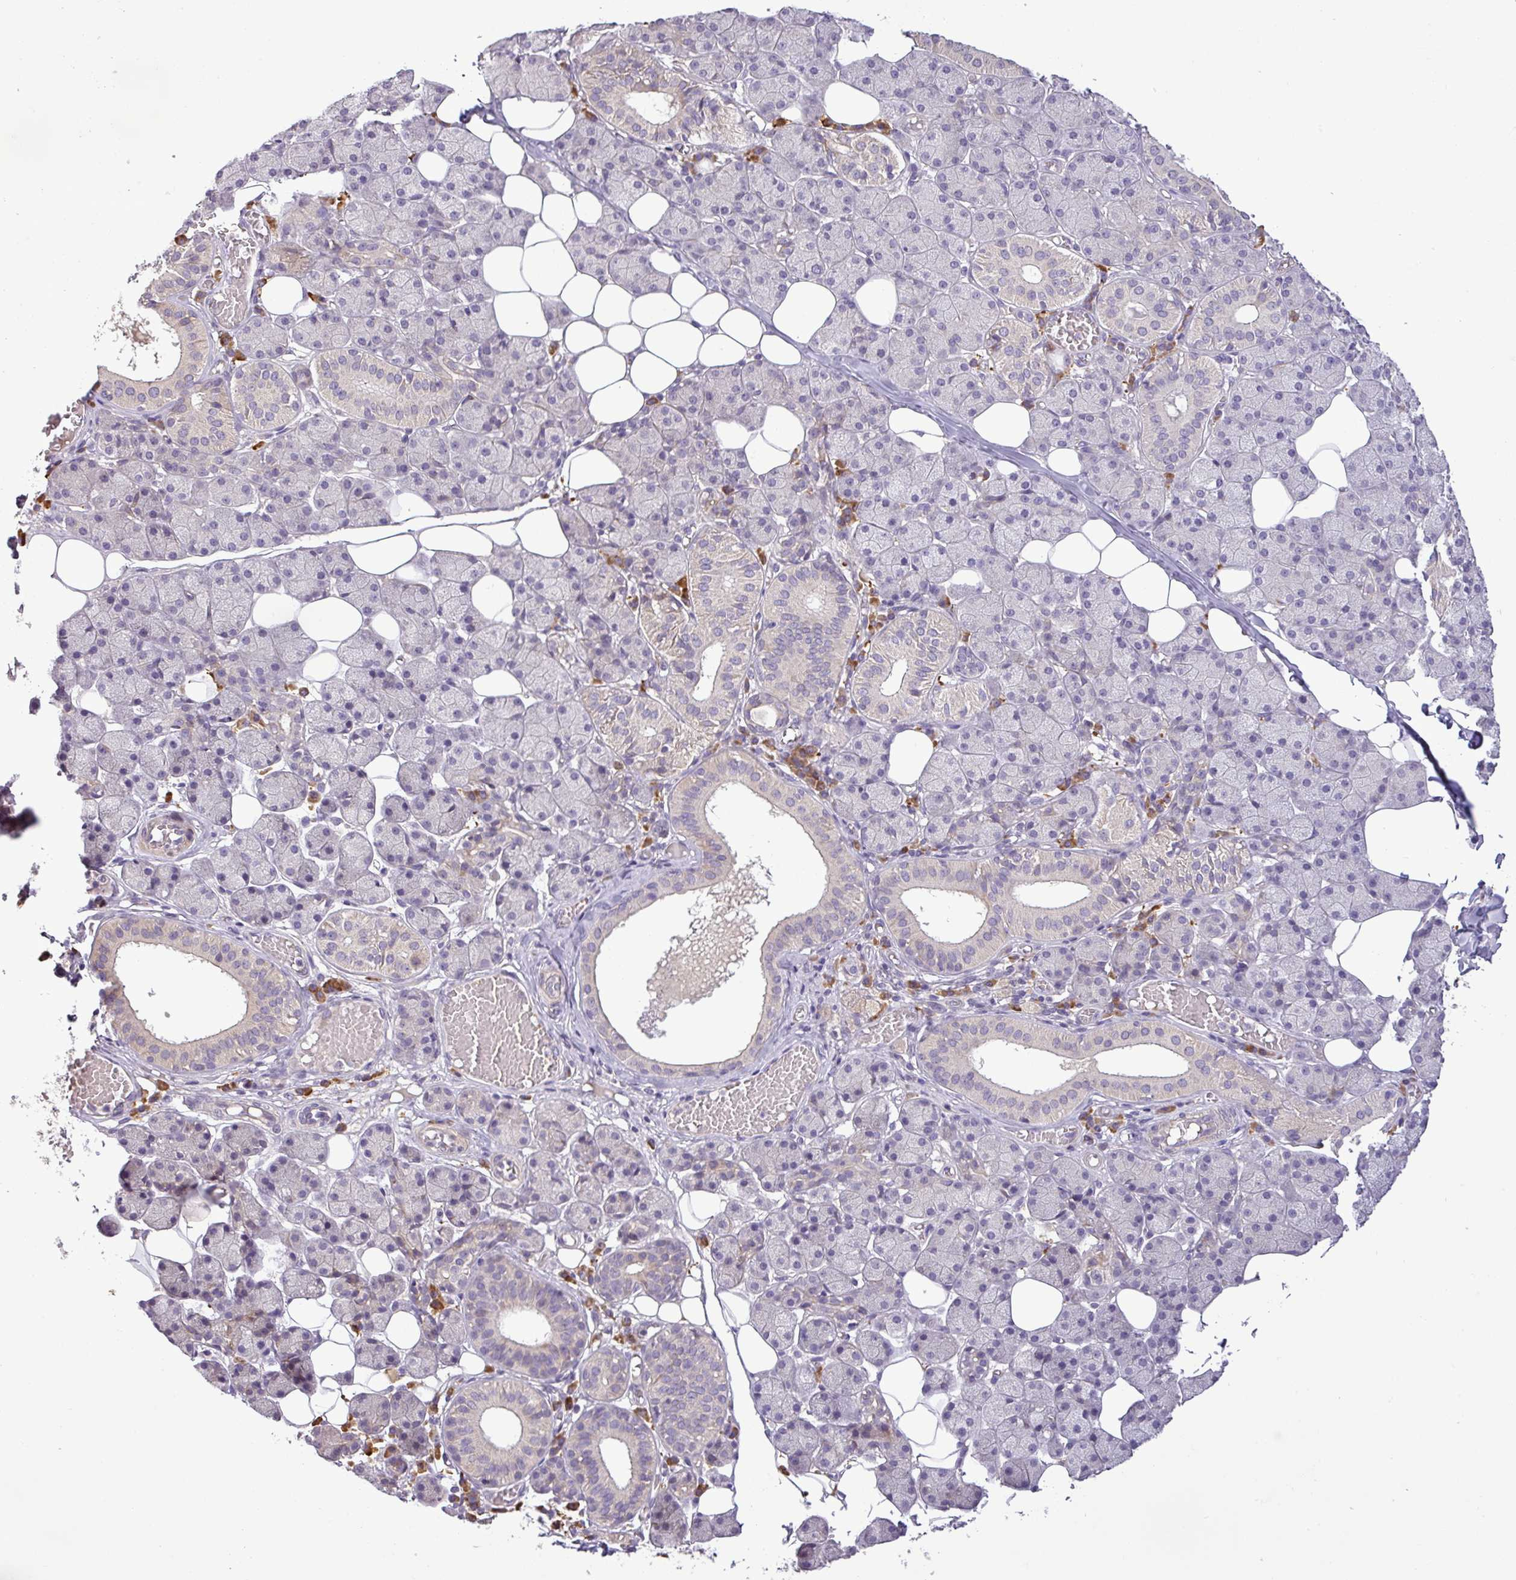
{"staining": {"intensity": "weak", "quantity": "<25%", "location": "cytoplasmic/membranous"}, "tissue": "salivary gland", "cell_type": "Glandular cells", "image_type": "normal", "snomed": [{"axis": "morphology", "description": "Normal tissue, NOS"}, {"axis": "topography", "description": "Salivary gland"}], "caption": "Immunohistochemical staining of unremarkable salivary gland demonstrates no significant expression in glandular cells. Brightfield microscopy of IHC stained with DAB (brown) and hematoxylin (blue), captured at high magnification.", "gene": "MOCS3", "patient": {"sex": "female", "age": 33}}